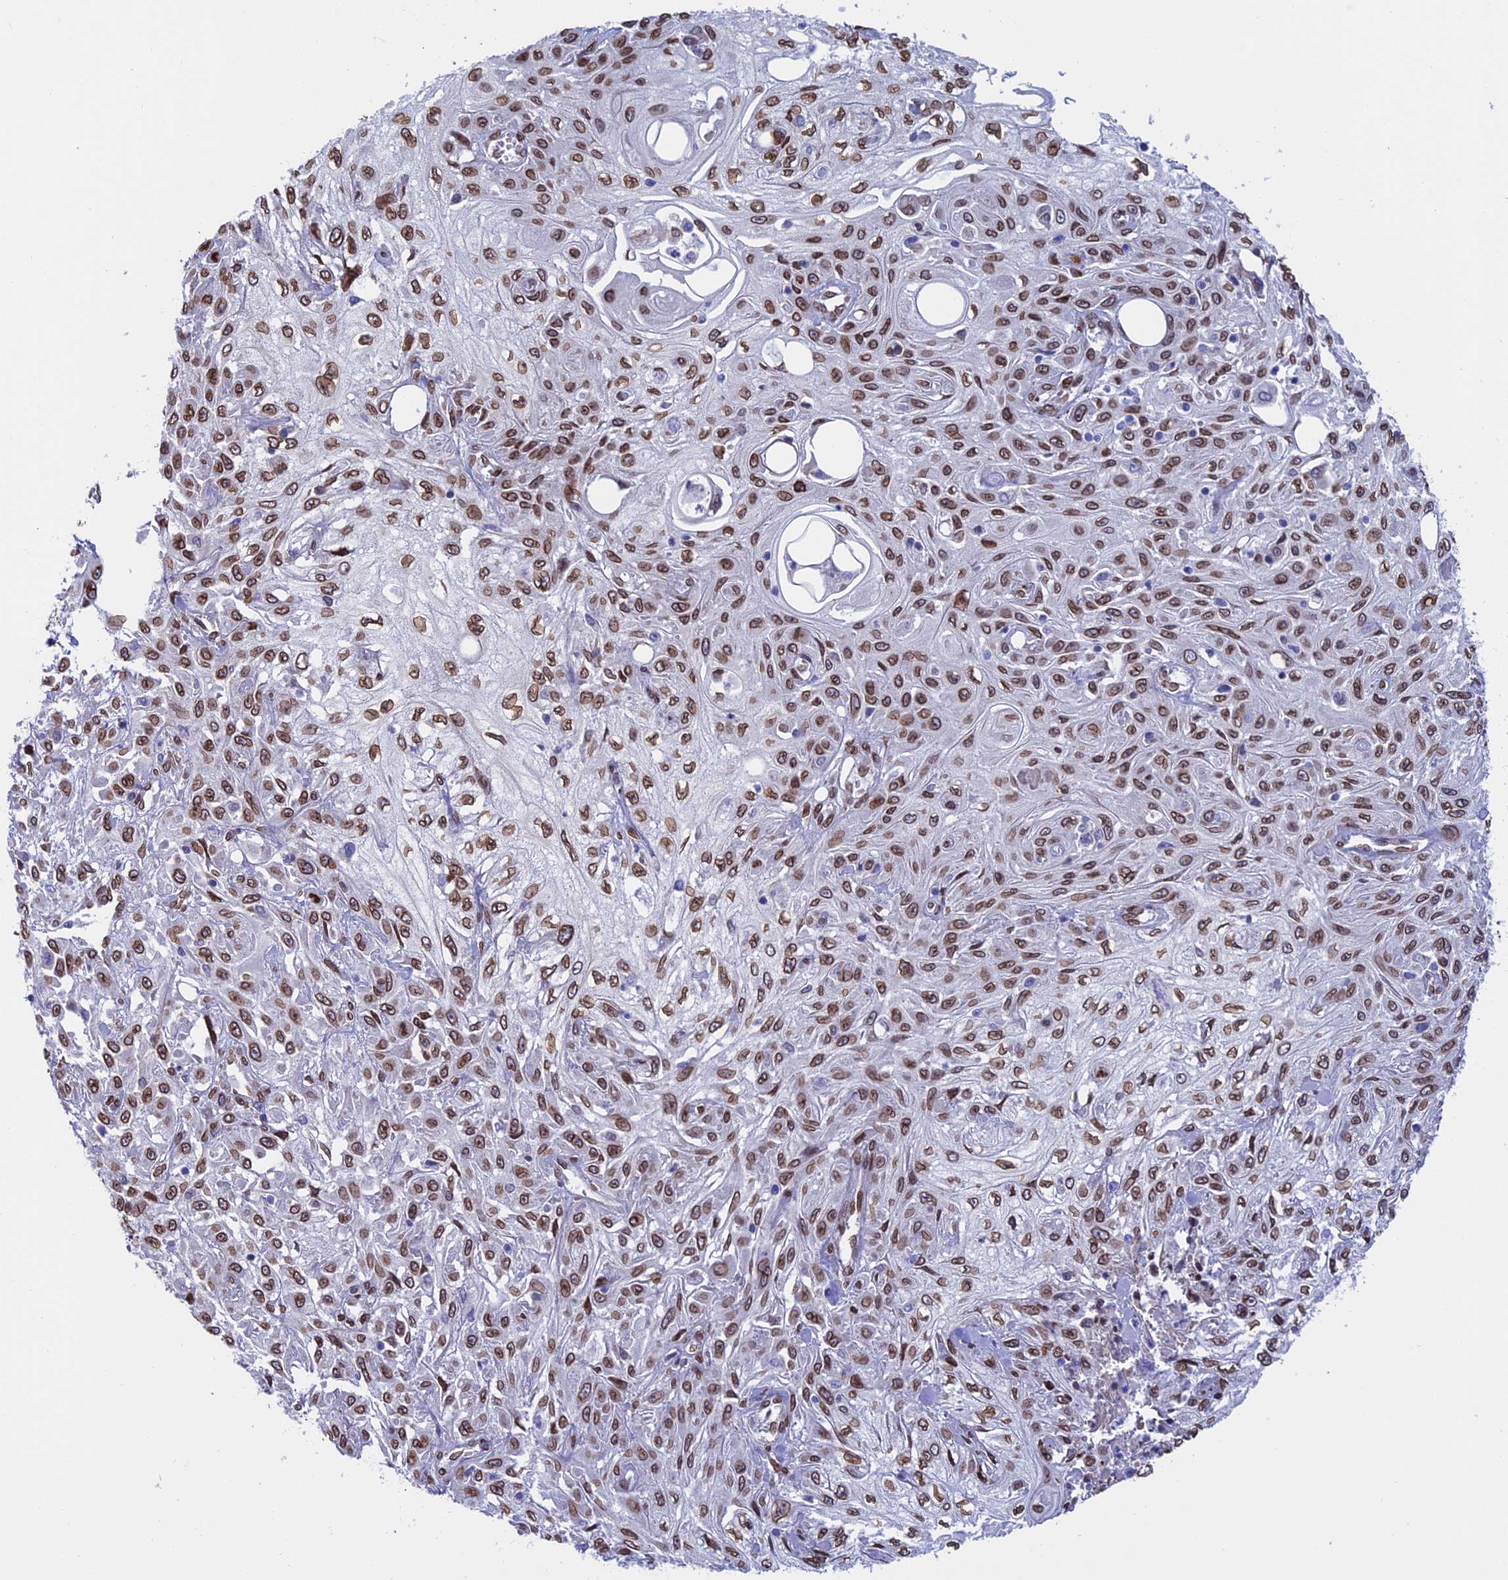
{"staining": {"intensity": "moderate", "quantity": ">75%", "location": "cytoplasmic/membranous,nuclear"}, "tissue": "skin cancer", "cell_type": "Tumor cells", "image_type": "cancer", "snomed": [{"axis": "morphology", "description": "Squamous cell carcinoma, NOS"}, {"axis": "morphology", "description": "Squamous cell carcinoma, metastatic, NOS"}, {"axis": "topography", "description": "Skin"}, {"axis": "topography", "description": "Lymph node"}], "caption": "A medium amount of moderate cytoplasmic/membranous and nuclear expression is present in approximately >75% of tumor cells in skin cancer tissue.", "gene": "TMPRSS7", "patient": {"sex": "male", "age": 75}}